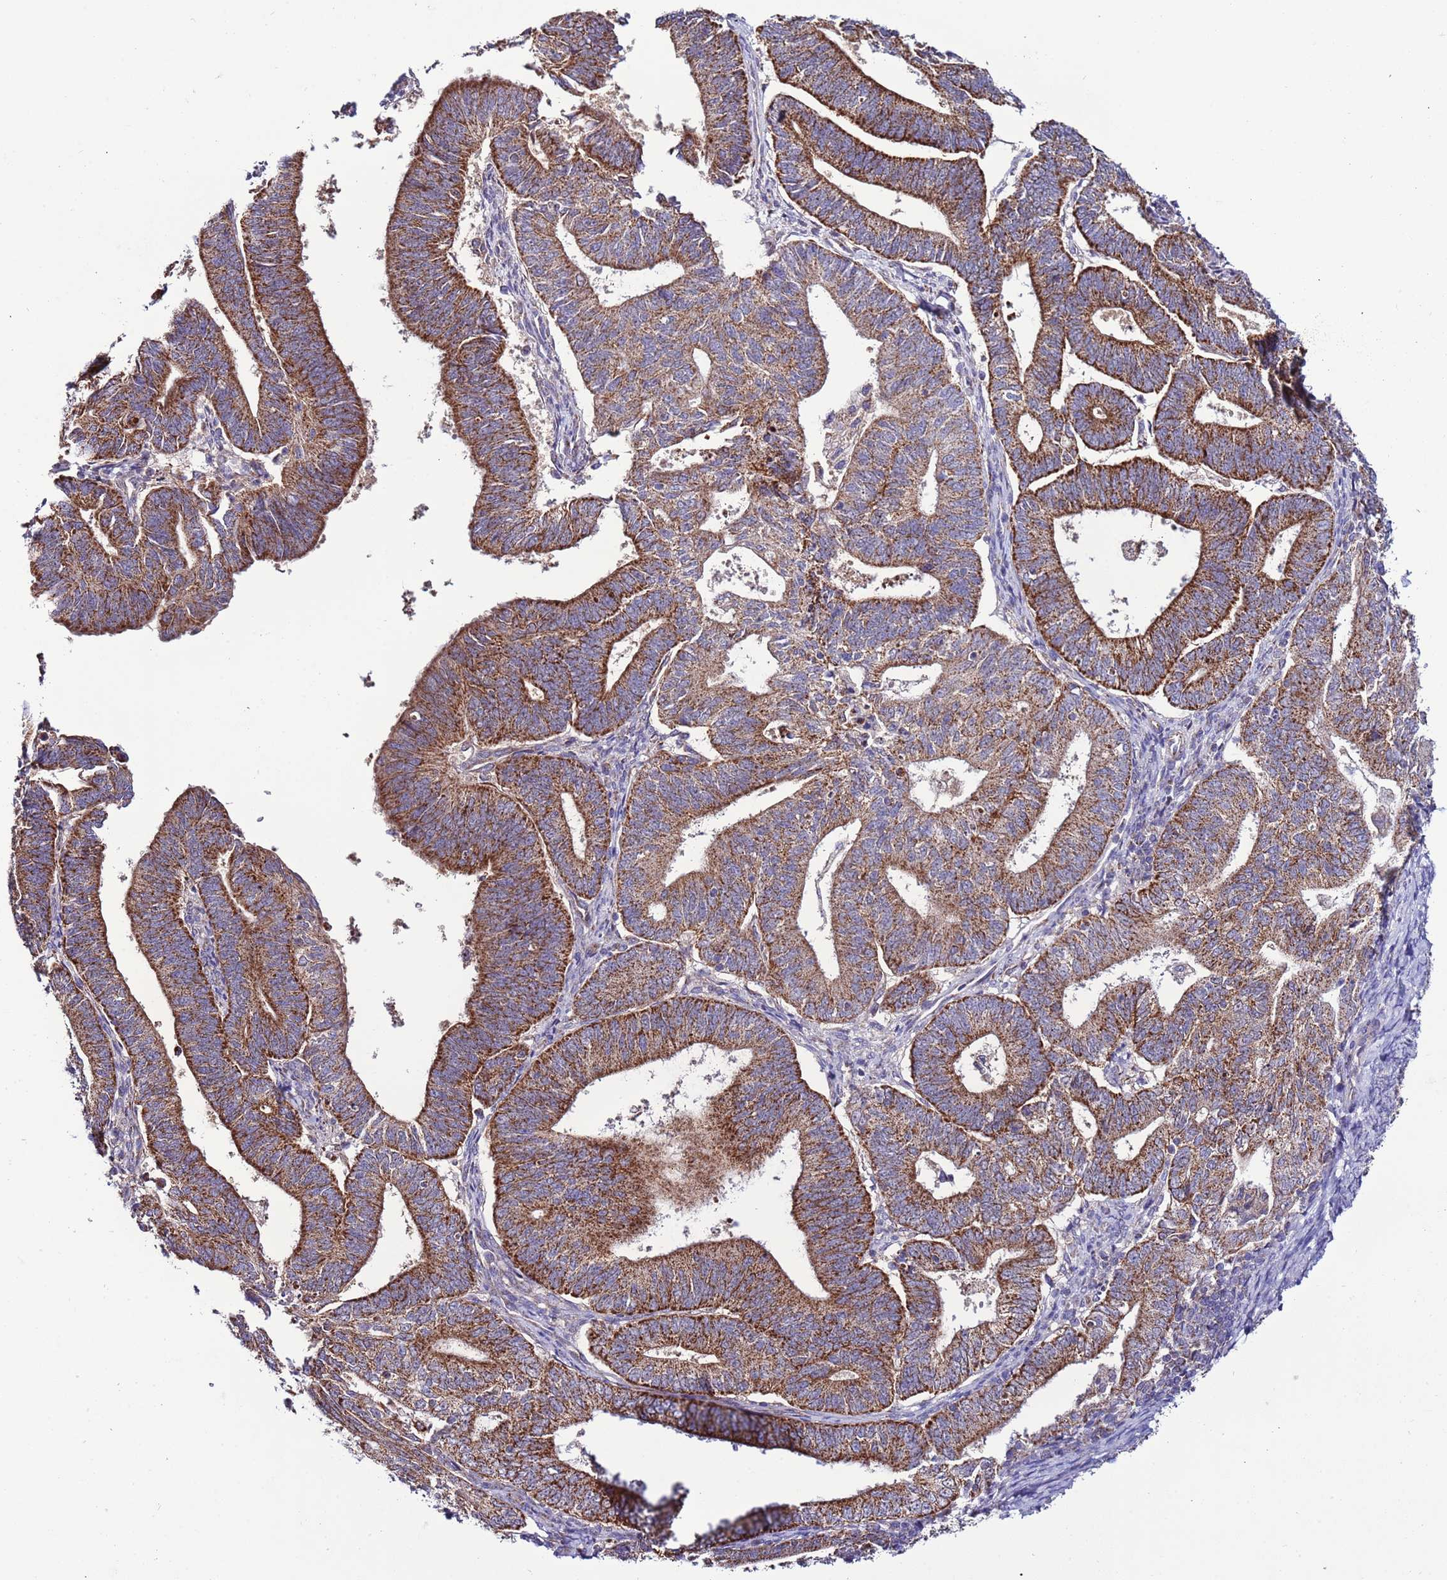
{"staining": {"intensity": "moderate", "quantity": ">75%", "location": "cytoplasmic/membranous"}, "tissue": "endometrial cancer", "cell_type": "Tumor cells", "image_type": "cancer", "snomed": [{"axis": "morphology", "description": "Adenocarcinoma, NOS"}, {"axis": "topography", "description": "Endometrium"}], "caption": "Adenocarcinoma (endometrial) stained with a protein marker demonstrates moderate staining in tumor cells.", "gene": "UEVLD", "patient": {"sex": "female", "age": 70}}